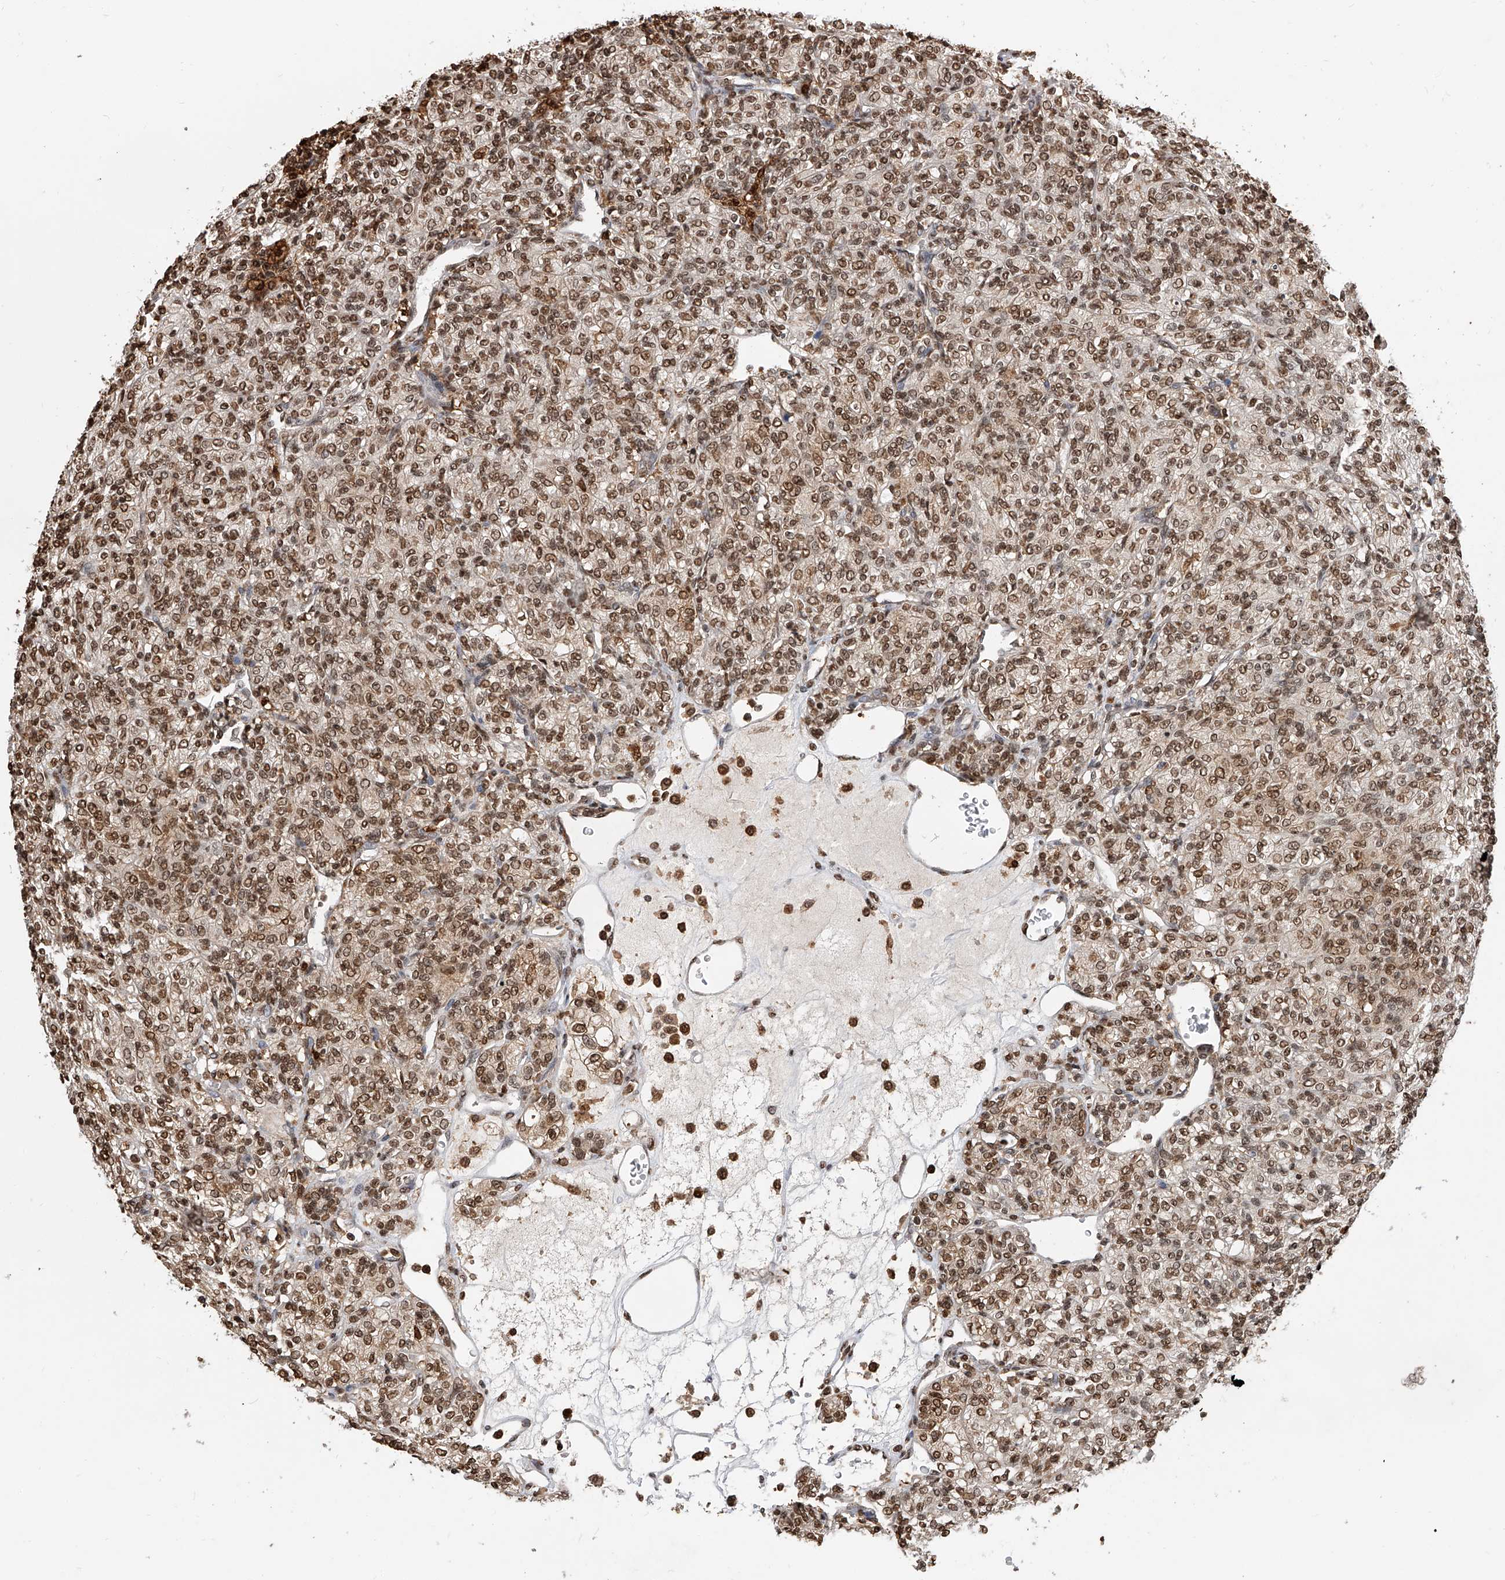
{"staining": {"intensity": "strong", "quantity": ">75%", "location": "nuclear"}, "tissue": "renal cancer", "cell_type": "Tumor cells", "image_type": "cancer", "snomed": [{"axis": "morphology", "description": "Adenocarcinoma, NOS"}, {"axis": "topography", "description": "Kidney"}], "caption": "There is high levels of strong nuclear staining in tumor cells of renal cancer (adenocarcinoma), as demonstrated by immunohistochemical staining (brown color).", "gene": "CFAP410", "patient": {"sex": "male", "age": 77}}